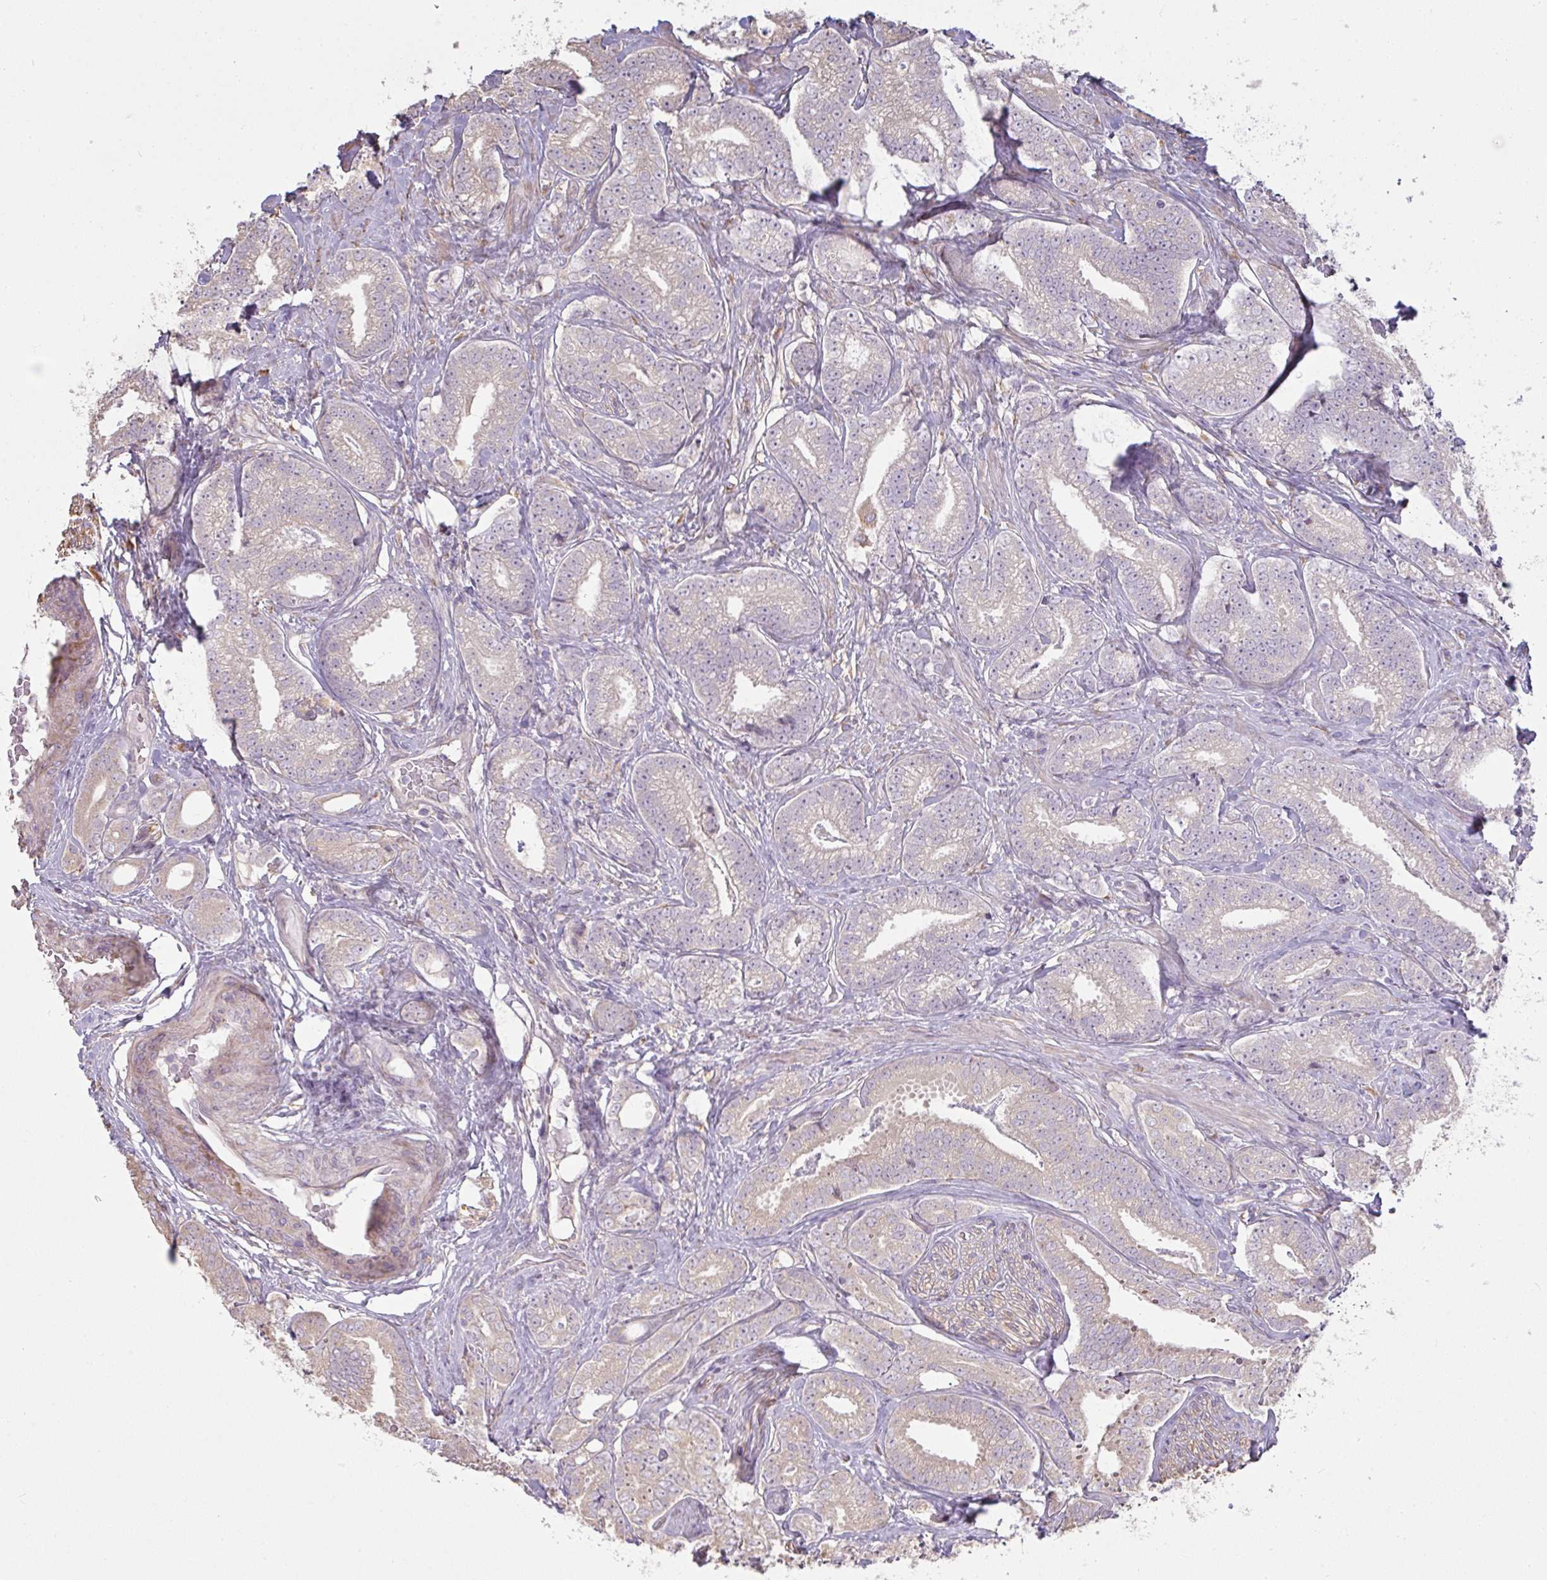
{"staining": {"intensity": "weak", "quantity": "<25%", "location": "cytoplasmic/membranous"}, "tissue": "prostate cancer", "cell_type": "Tumor cells", "image_type": "cancer", "snomed": [{"axis": "morphology", "description": "Adenocarcinoma, Low grade"}, {"axis": "topography", "description": "Prostate"}], "caption": "The histopathology image shows no staining of tumor cells in prostate adenocarcinoma (low-grade). (Brightfield microscopy of DAB (3,3'-diaminobenzidine) immunohistochemistry at high magnification).", "gene": "BRINP3", "patient": {"sex": "male", "age": 63}}